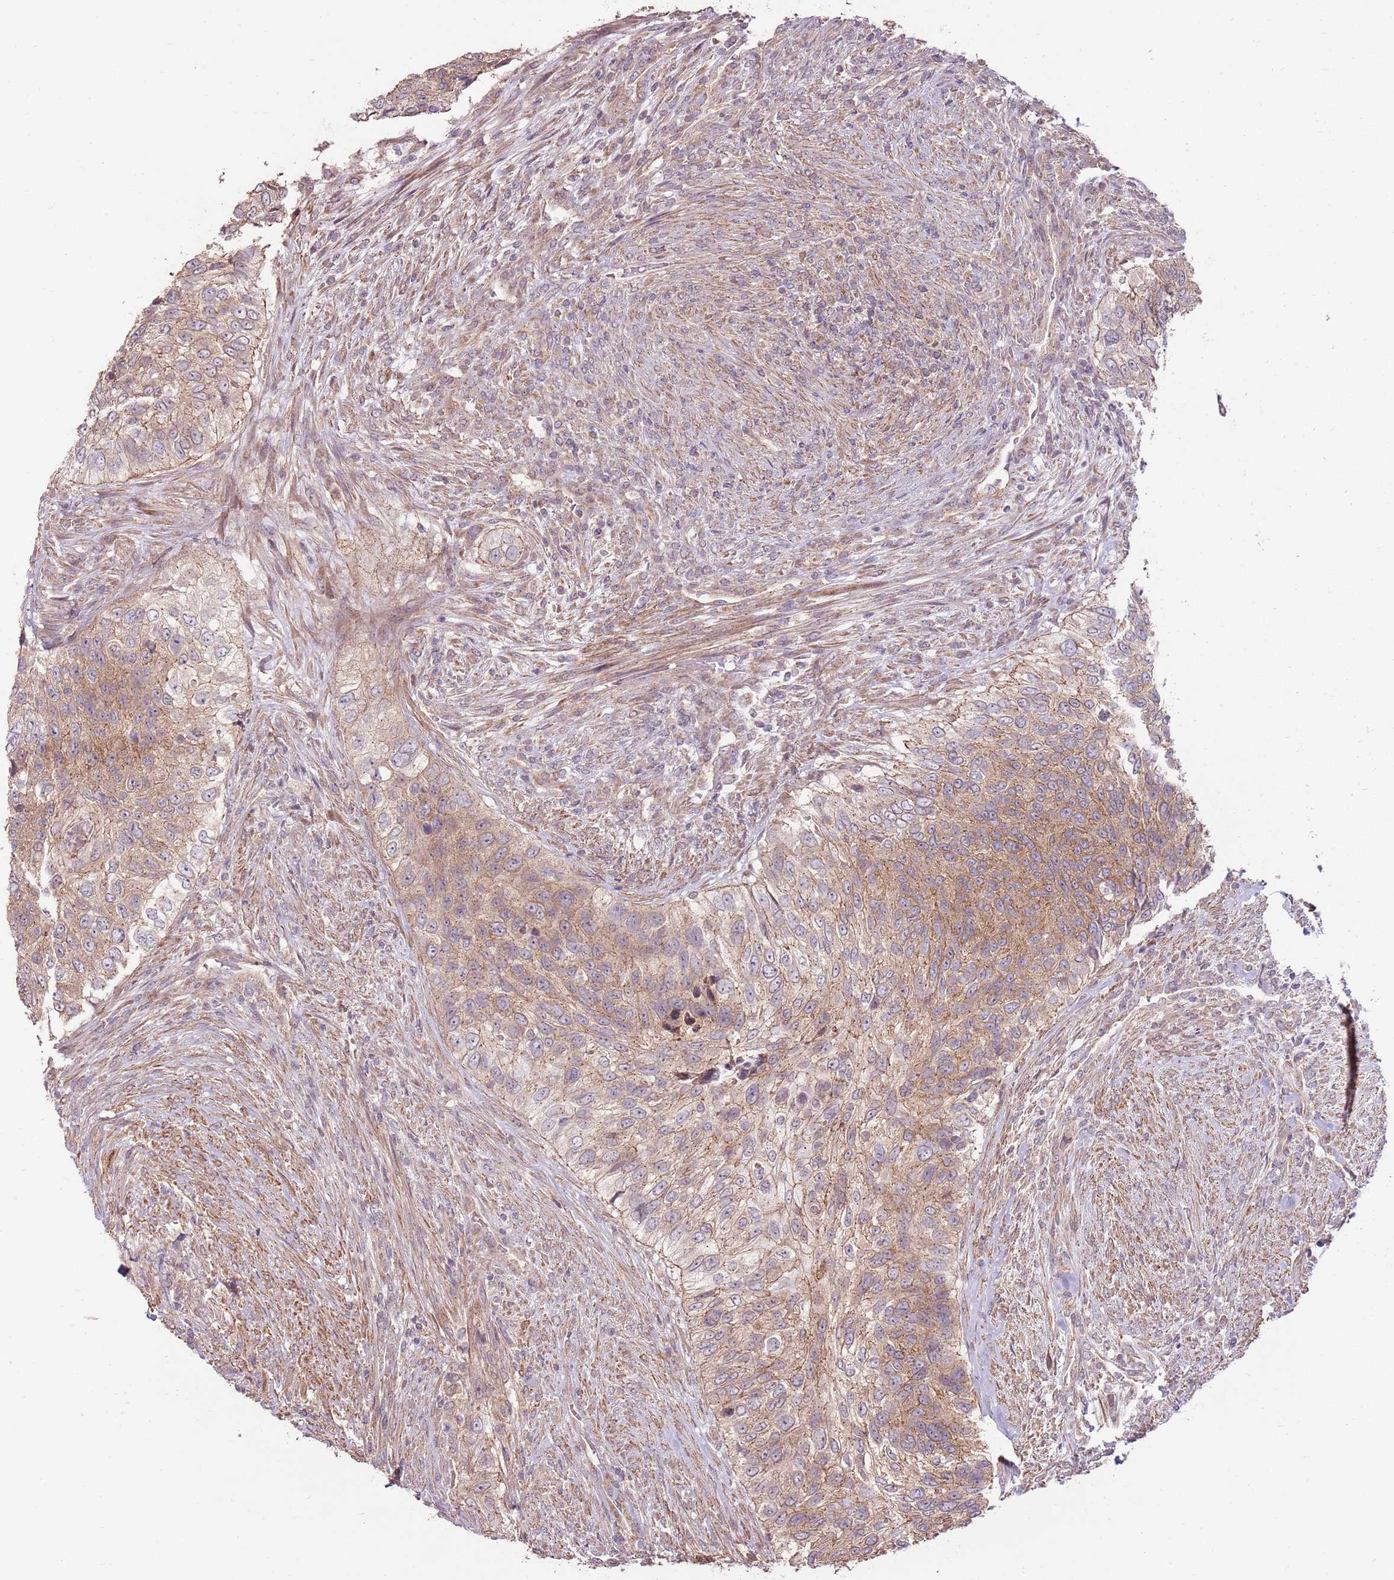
{"staining": {"intensity": "moderate", "quantity": ">75%", "location": "cytoplasmic/membranous"}, "tissue": "urothelial cancer", "cell_type": "Tumor cells", "image_type": "cancer", "snomed": [{"axis": "morphology", "description": "Urothelial carcinoma, High grade"}, {"axis": "topography", "description": "Urinary bladder"}], "caption": "Brown immunohistochemical staining in urothelial cancer reveals moderate cytoplasmic/membranous expression in approximately >75% of tumor cells.", "gene": "SPATA31D1", "patient": {"sex": "female", "age": 60}}